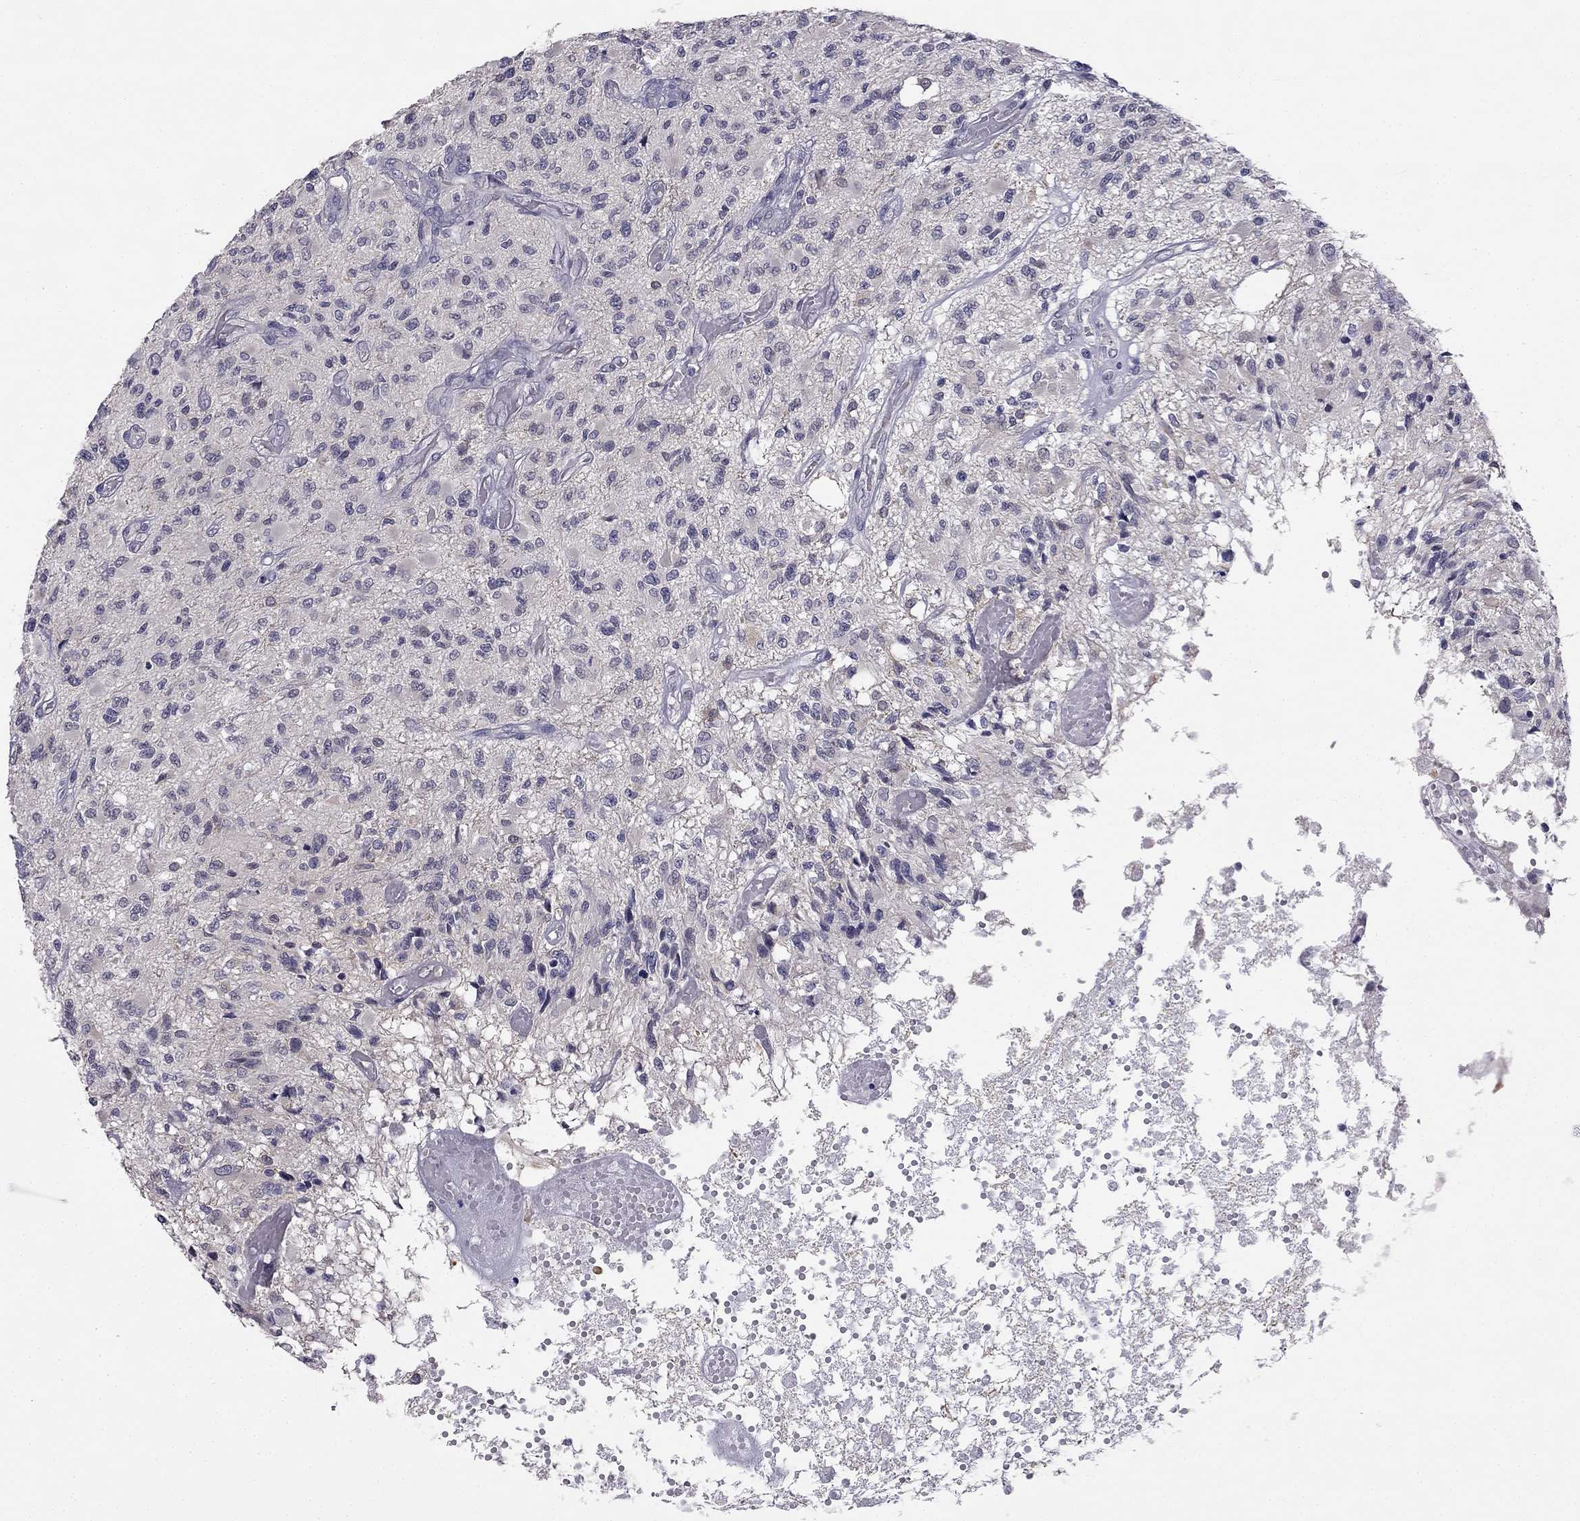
{"staining": {"intensity": "negative", "quantity": "none", "location": "none"}, "tissue": "glioma", "cell_type": "Tumor cells", "image_type": "cancer", "snomed": [{"axis": "morphology", "description": "Glioma, malignant, High grade"}, {"axis": "topography", "description": "Brain"}], "caption": "Glioma was stained to show a protein in brown. There is no significant staining in tumor cells.", "gene": "C16orf89", "patient": {"sex": "female", "age": 63}}